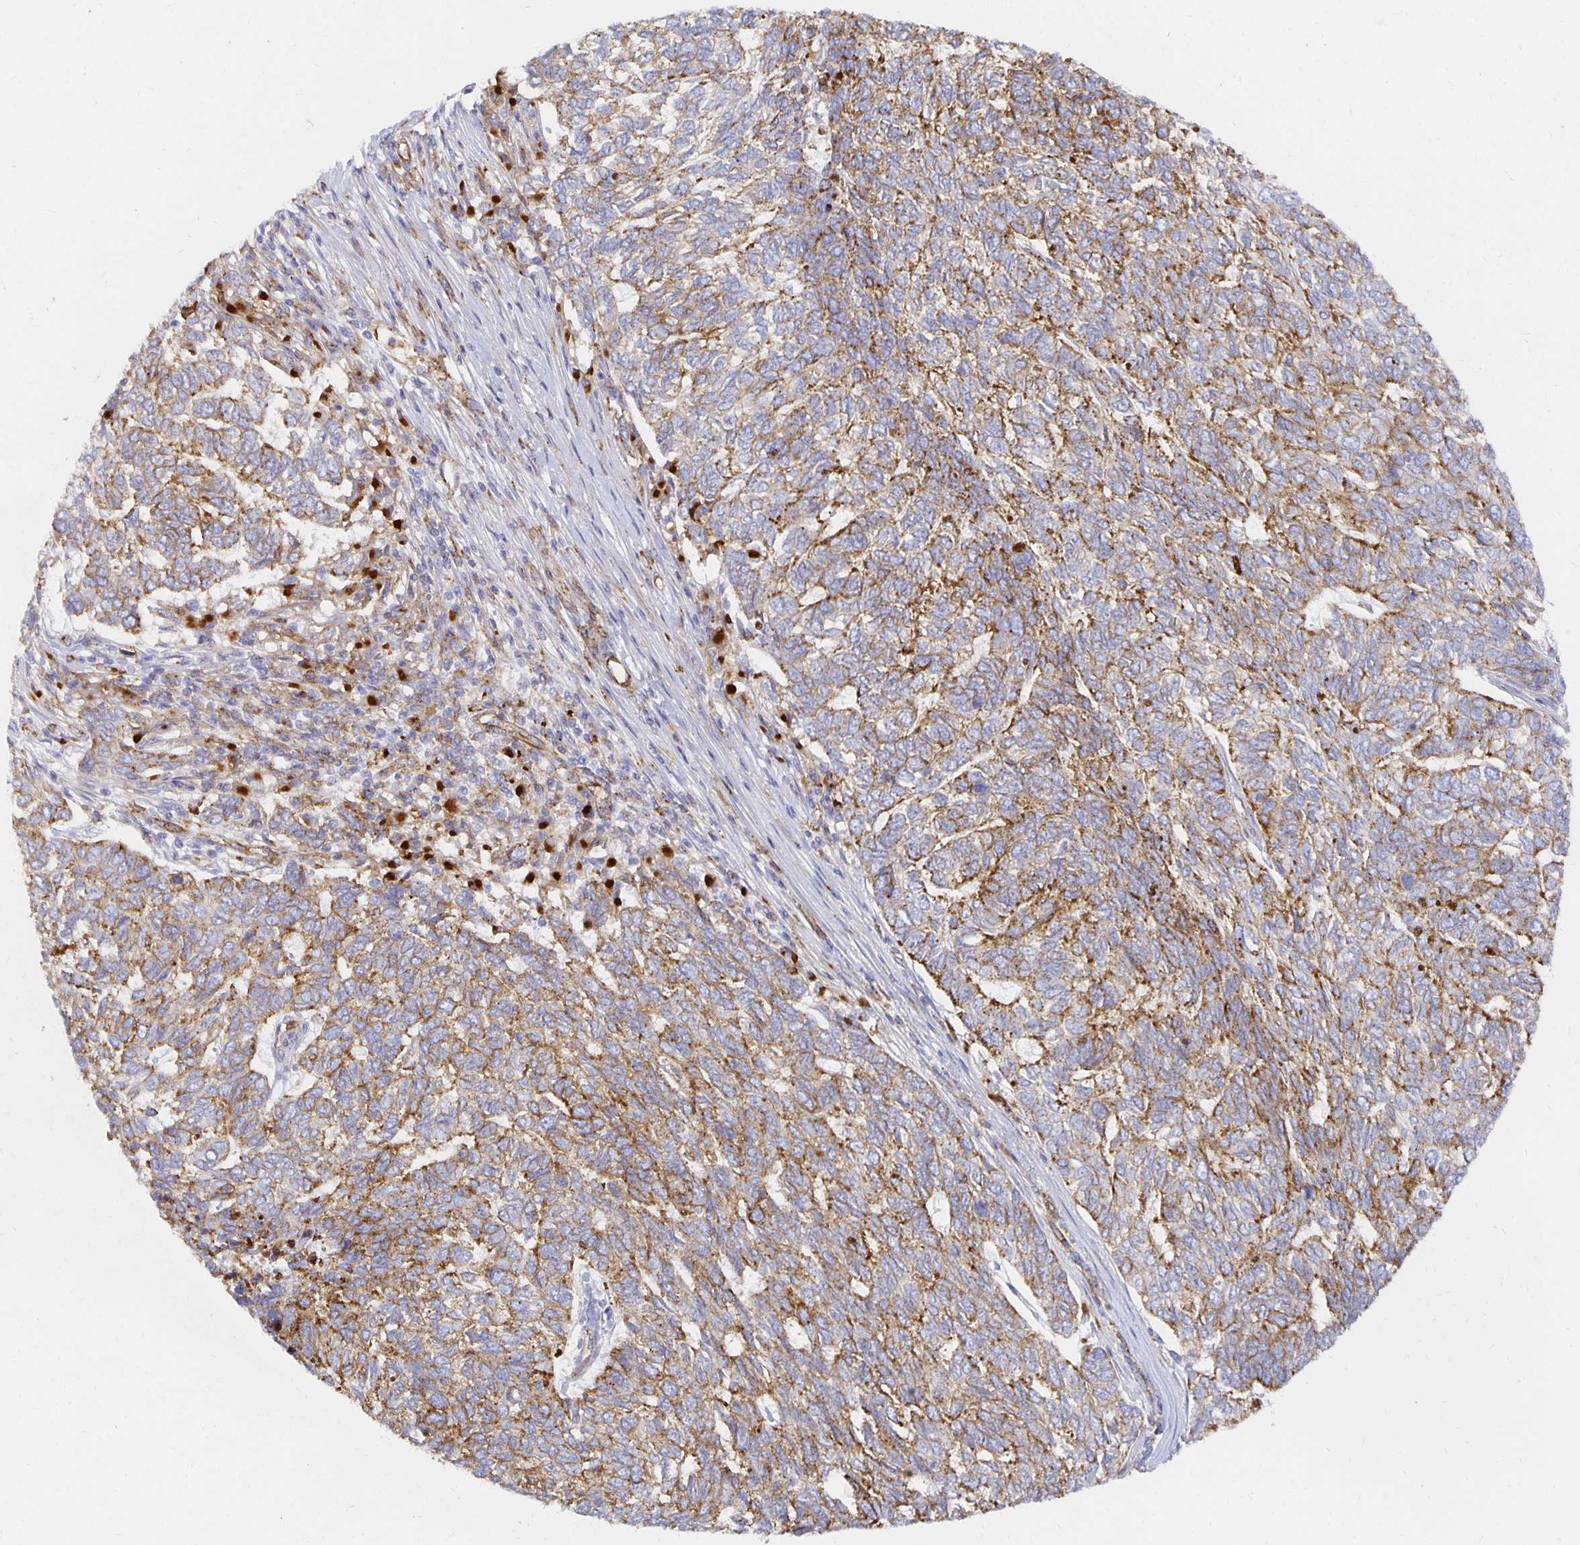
{"staining": {"intensity": "moderate", "quantity": ">75%", "location": "cytoplasmic/membranous"}, "tissue": "skin cancer", "cell_type": "Tumor cells", "image_type": "cancer", "snomed": [{"axis": "morphology", "description": "Basal cell carcinoma"}, {"axis": "topography", "description": "Skin"}], "caption": "Immunohistochemical staining of skin cancer shows medium levels of moderate cytoplasmic/membranous staining in approximately >75% of tumor cells.", "gene": "TAAR1", "patient": {"sex": "female", "age": 65}}